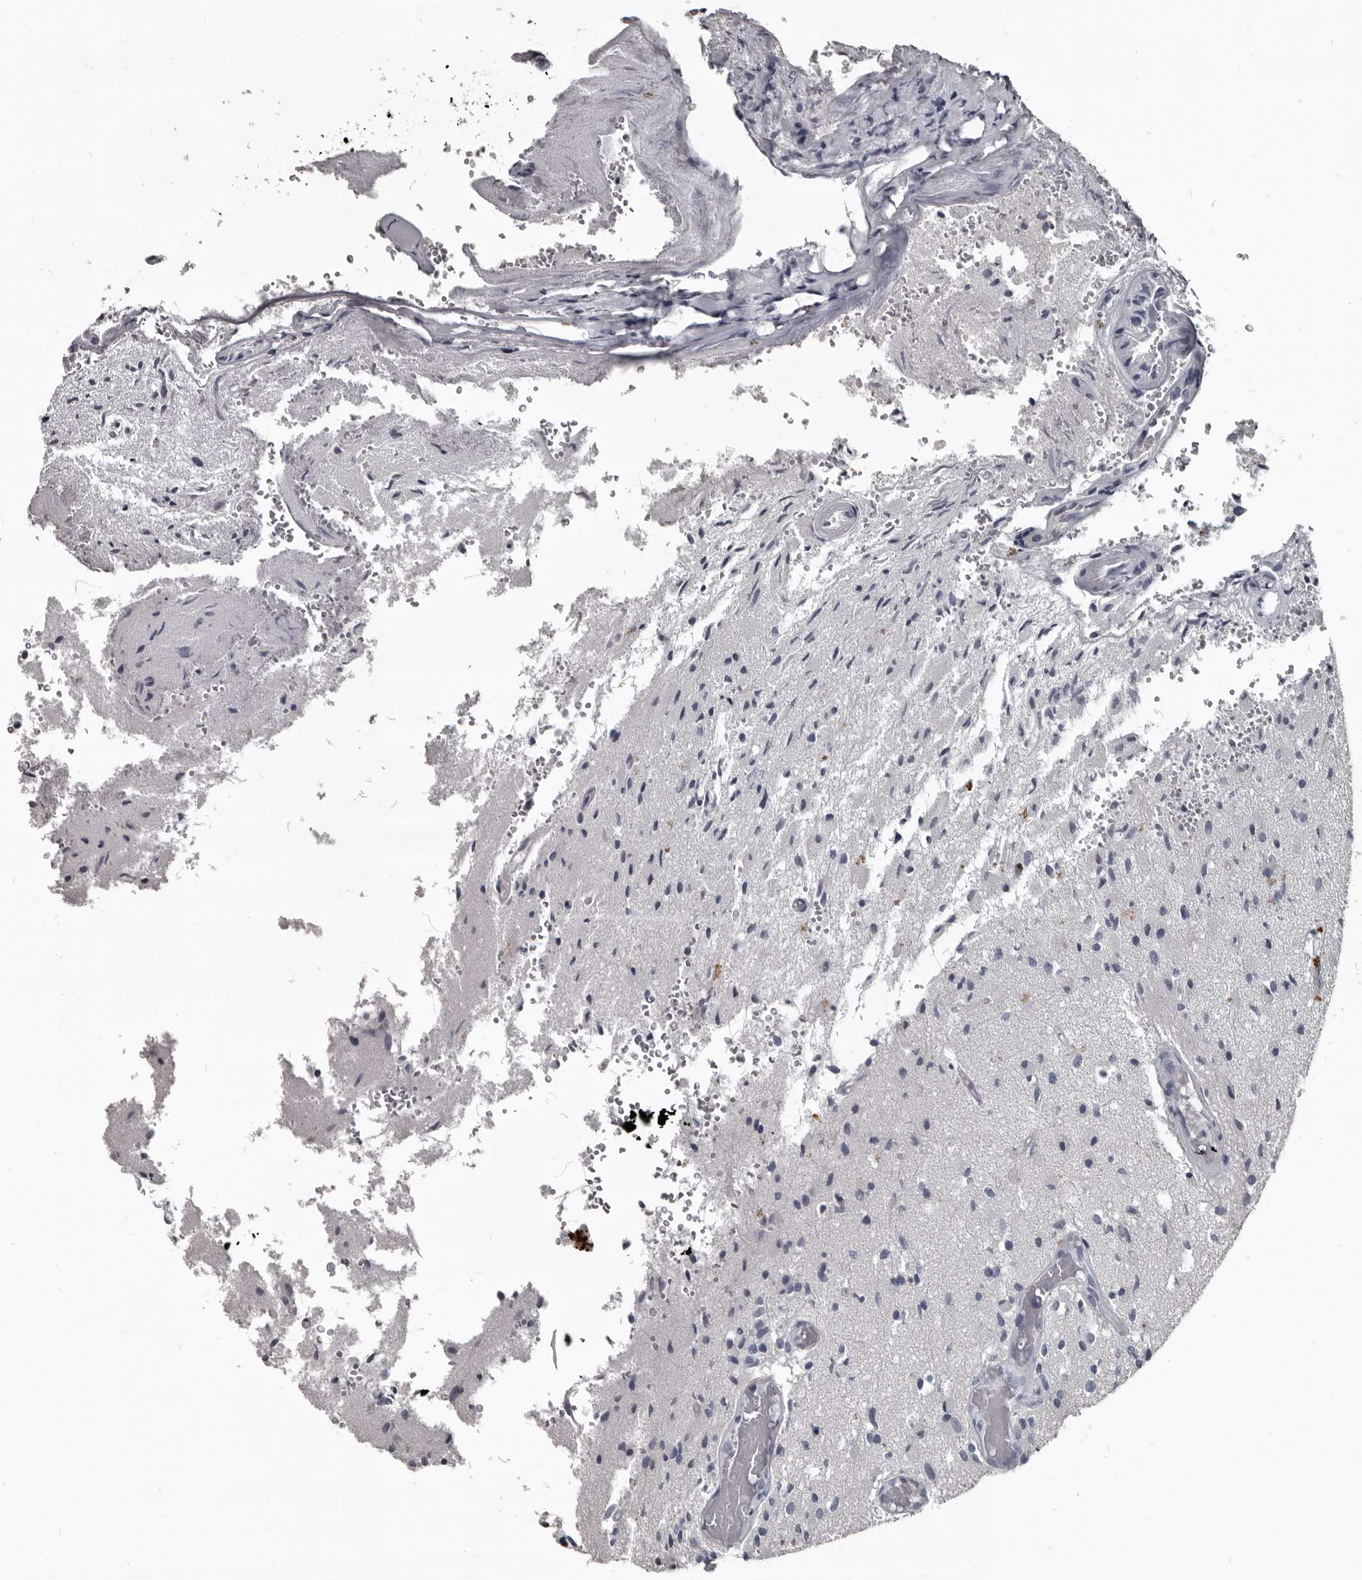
{"staining": {"intensity": "negative", "quantity": "none", "location": "none"}, "tissue": "glioma", "cell_type": "Tumor cells", "image_type": "cancer", "snomed": [{"axis": "morphology", "description": "Normal tissue, NOS"}, {"axis": "morphology", "description": "Glioma, malignant, High grade"}, {"axis": "topography", "description": "Cerebral cortex"}], "caption": "Immunohistochemical staining of human glioma demonstrates no significant positivity in tumor cells.", "gene": "GREB1", "patient": {"sex": "male", "age": 77}}